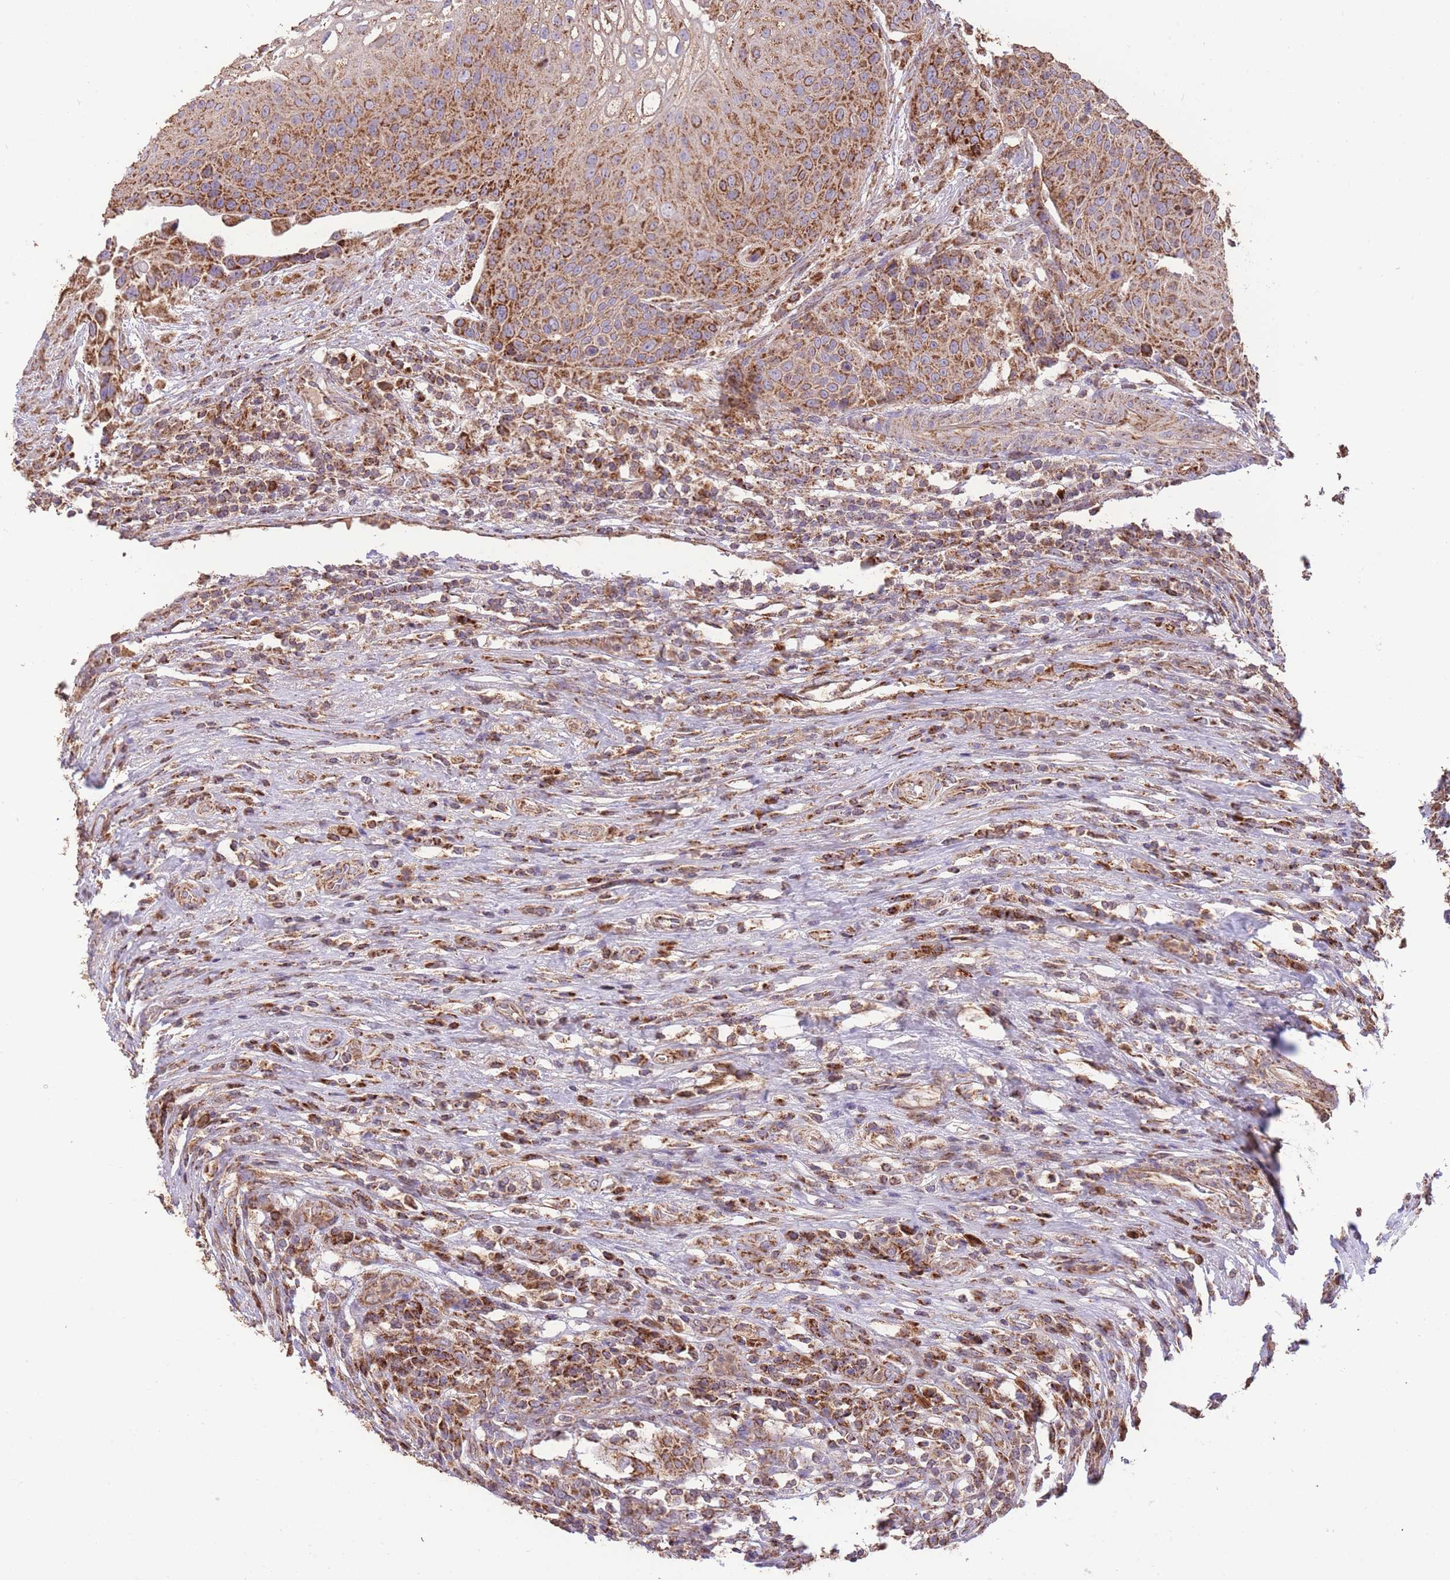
{"staining": {"intensity": "strong", "quantity": ">75%", "location": "cytoplasmic/membranous"}, "tissue": "urothelial cancer", "cell_type": "Tumor cells", "image_type": "cancer", "snomed": [{"axis": "morphology", "description": "Urothelial carcinoma, High grade"}, {"axis": "topography", "description": "Urinary bladder"}], "caption": "A photomicrograph of human urothelial carcinoma (high-grade) stained for a protein displays strong cytoplasmic/membranous brown staining in tumor cells.", "gene": "PREP", "patient": {"sex": "female", "age": 70}}